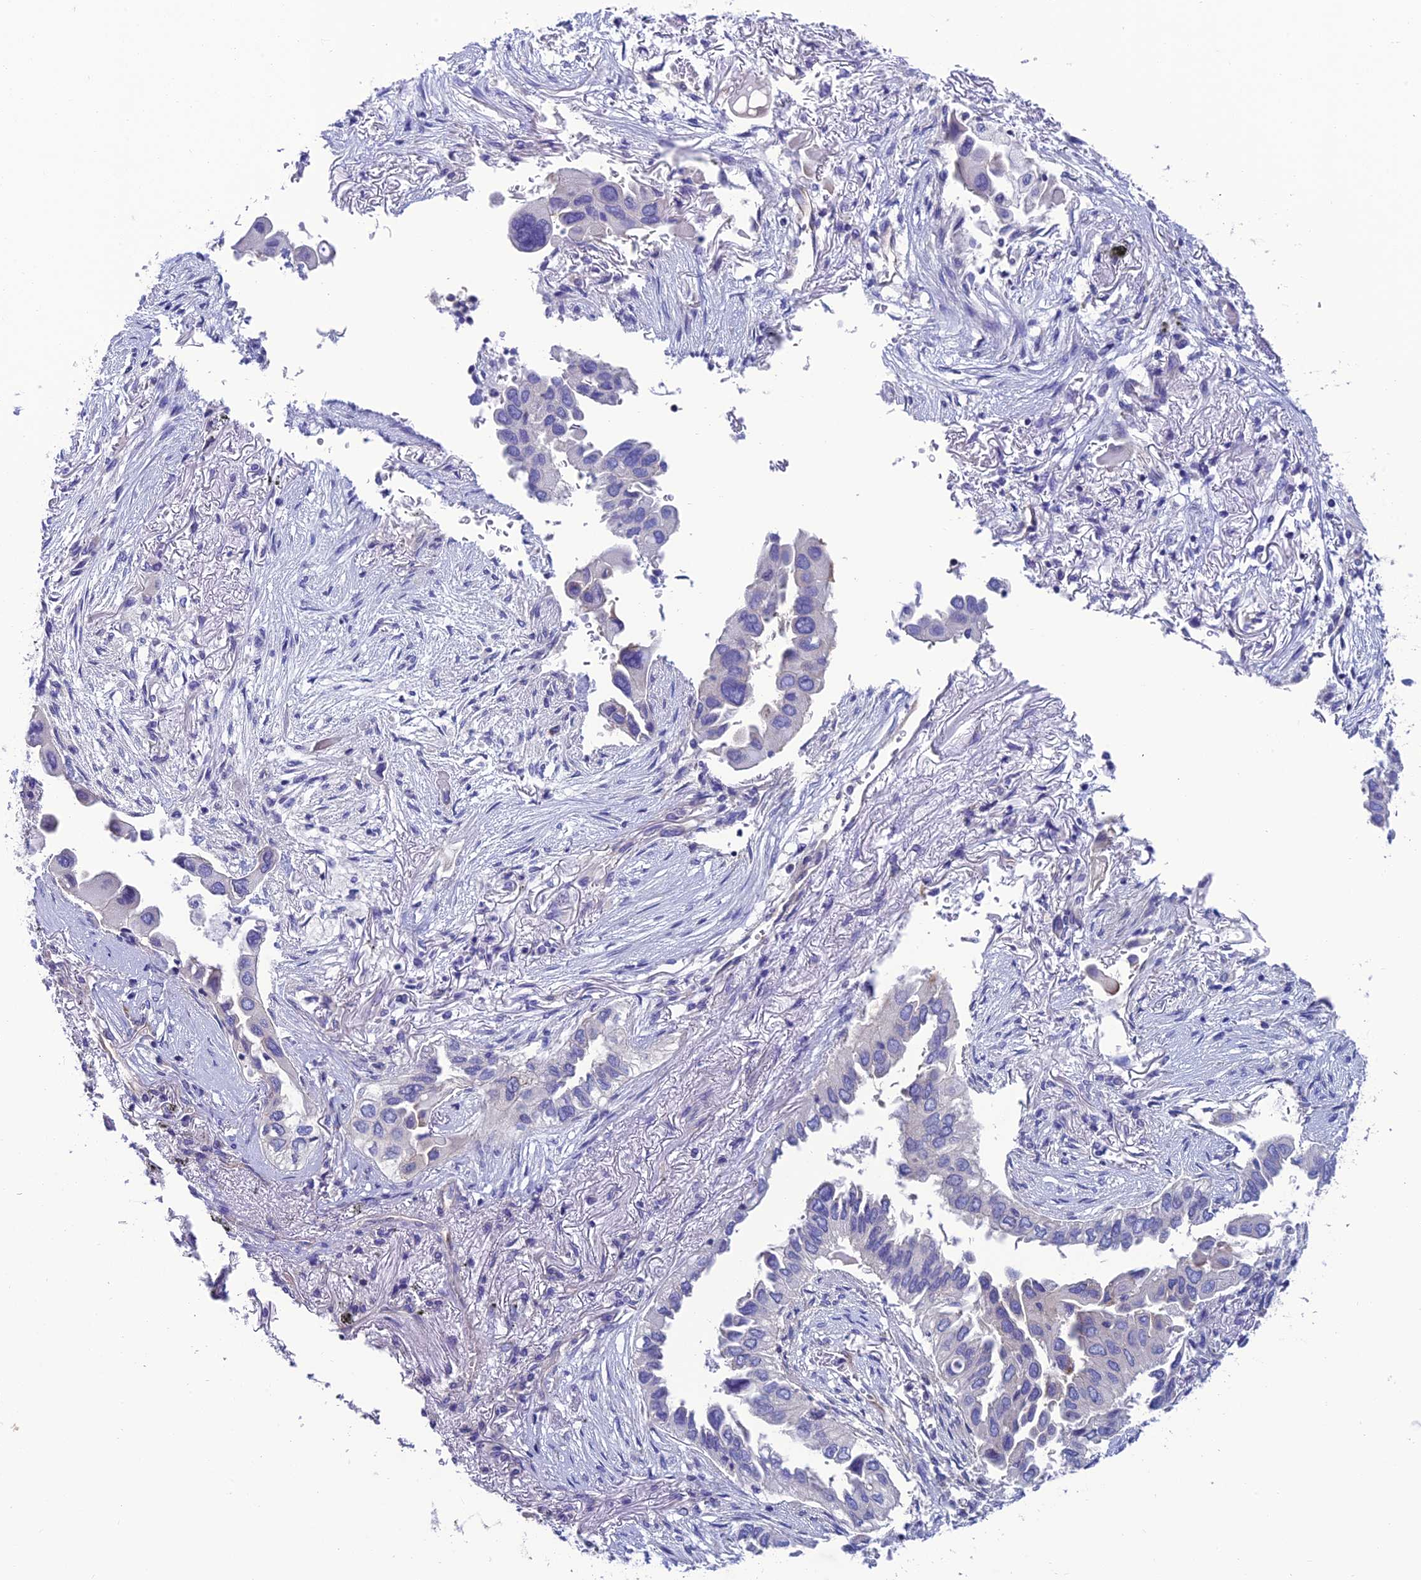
{"staining": {"intensity": "negative", "quantity": "none", "location": "none"}, "tissue": "lung cancer", "cell_type": "Tumor cells", "image_type": "cancer", "snomed": [{"axis": "morphology", "description": "Adenocarcinoma, NOS"}, {"axis": "topography", "description": "Lung"}], "caption": "Histopathology image shows no significant protein expression in tumor cells of lung cancer (adenocarcinoma).", "gene": "PPFIA3", "patient": {"sex": "female", "age": 76}}